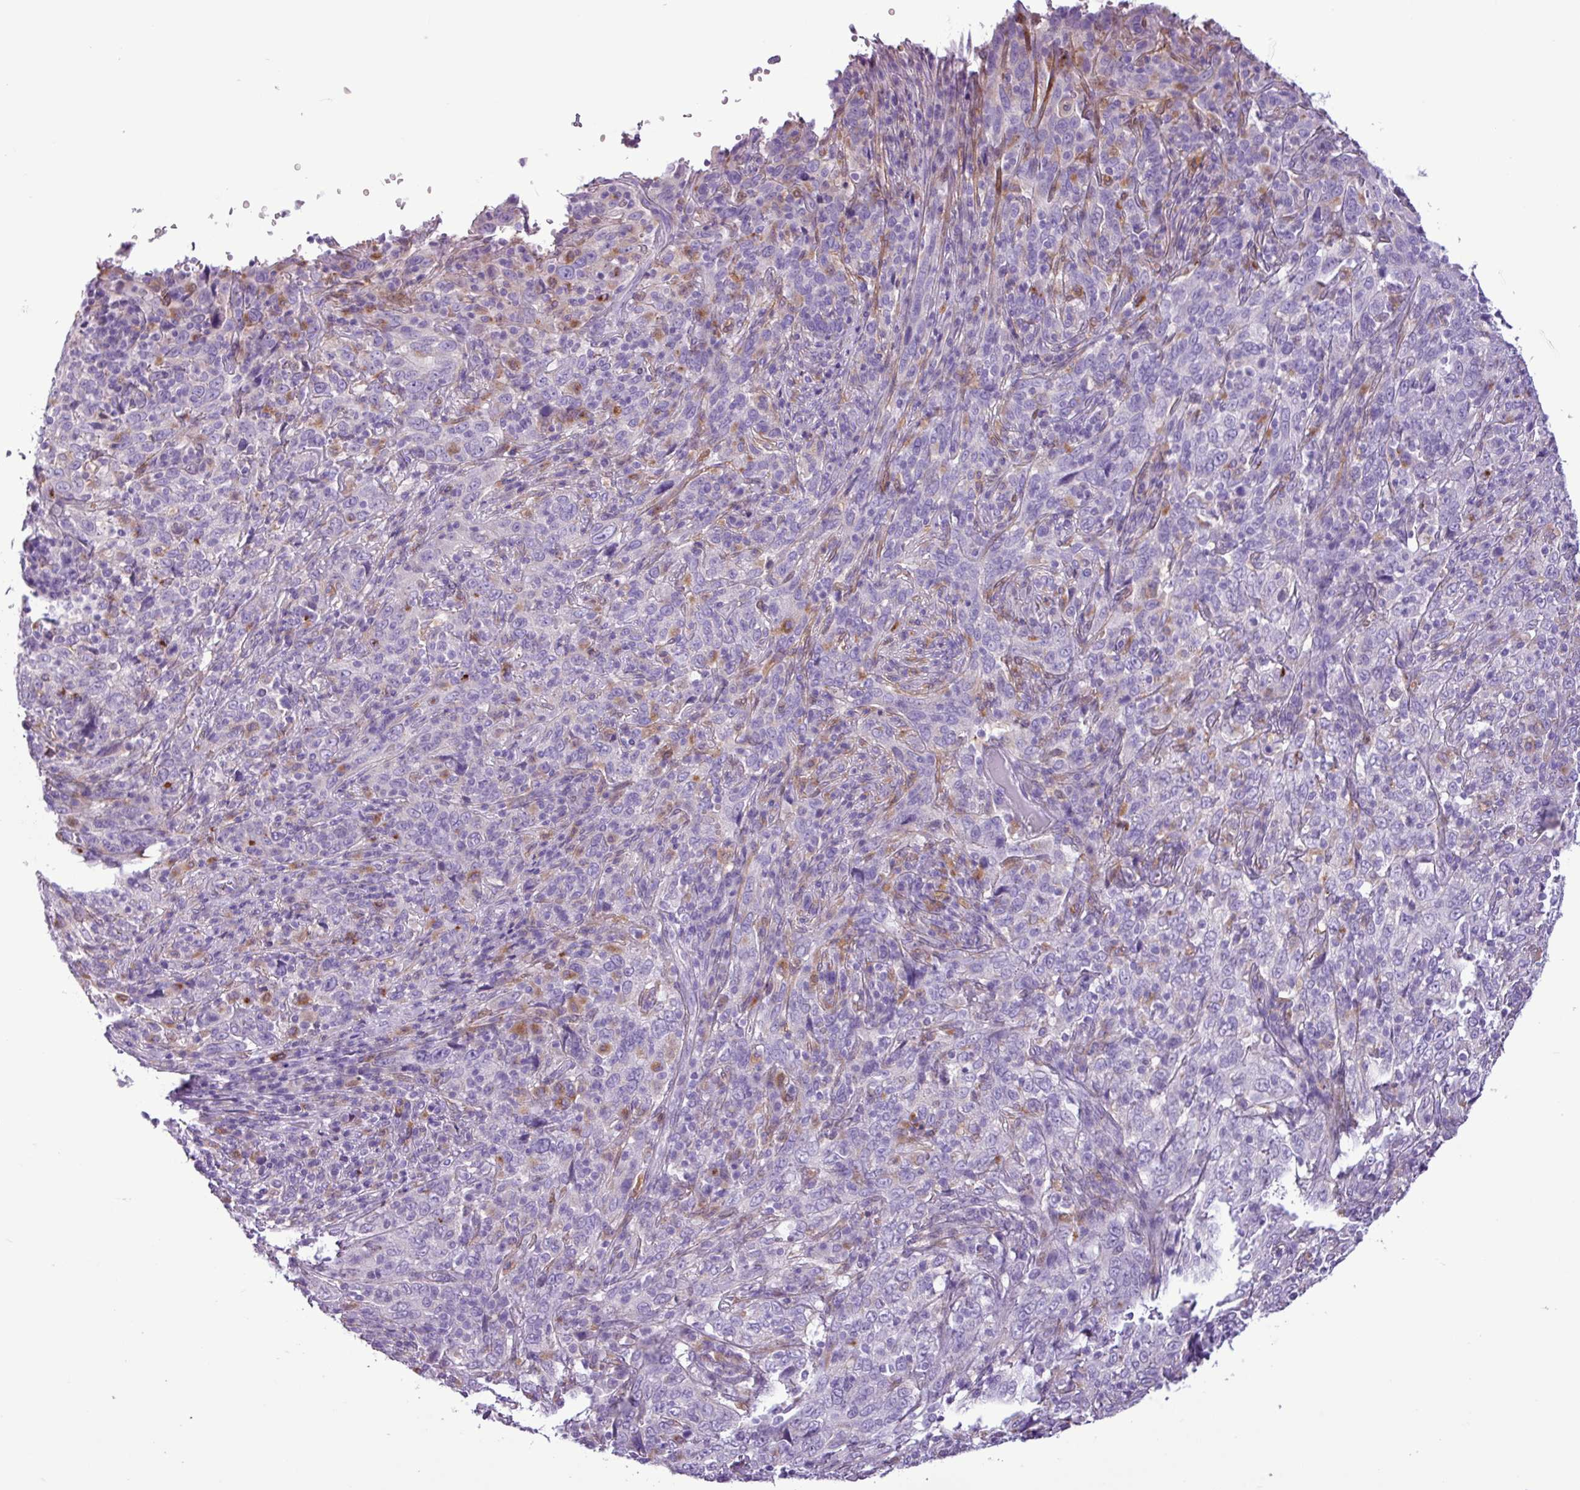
{"staining": {"intensity": "negative", "quantity": "none", "location": "none"}, "tissue": "cervical cancer", "cell_type": "Tumor cells", "image_type": "cancer", "snomed": [{"axis": "morphology", "description": "Squamous cell carcinoma, NOS"}, {"axis": "topography", "description": "Cervix"}], "caption": "The image reveals no staining of tumor cells in cervical squamous cell carcinoma.", "gene": "TMEM200C", "patient": {"sex": "female", "age": 46}}